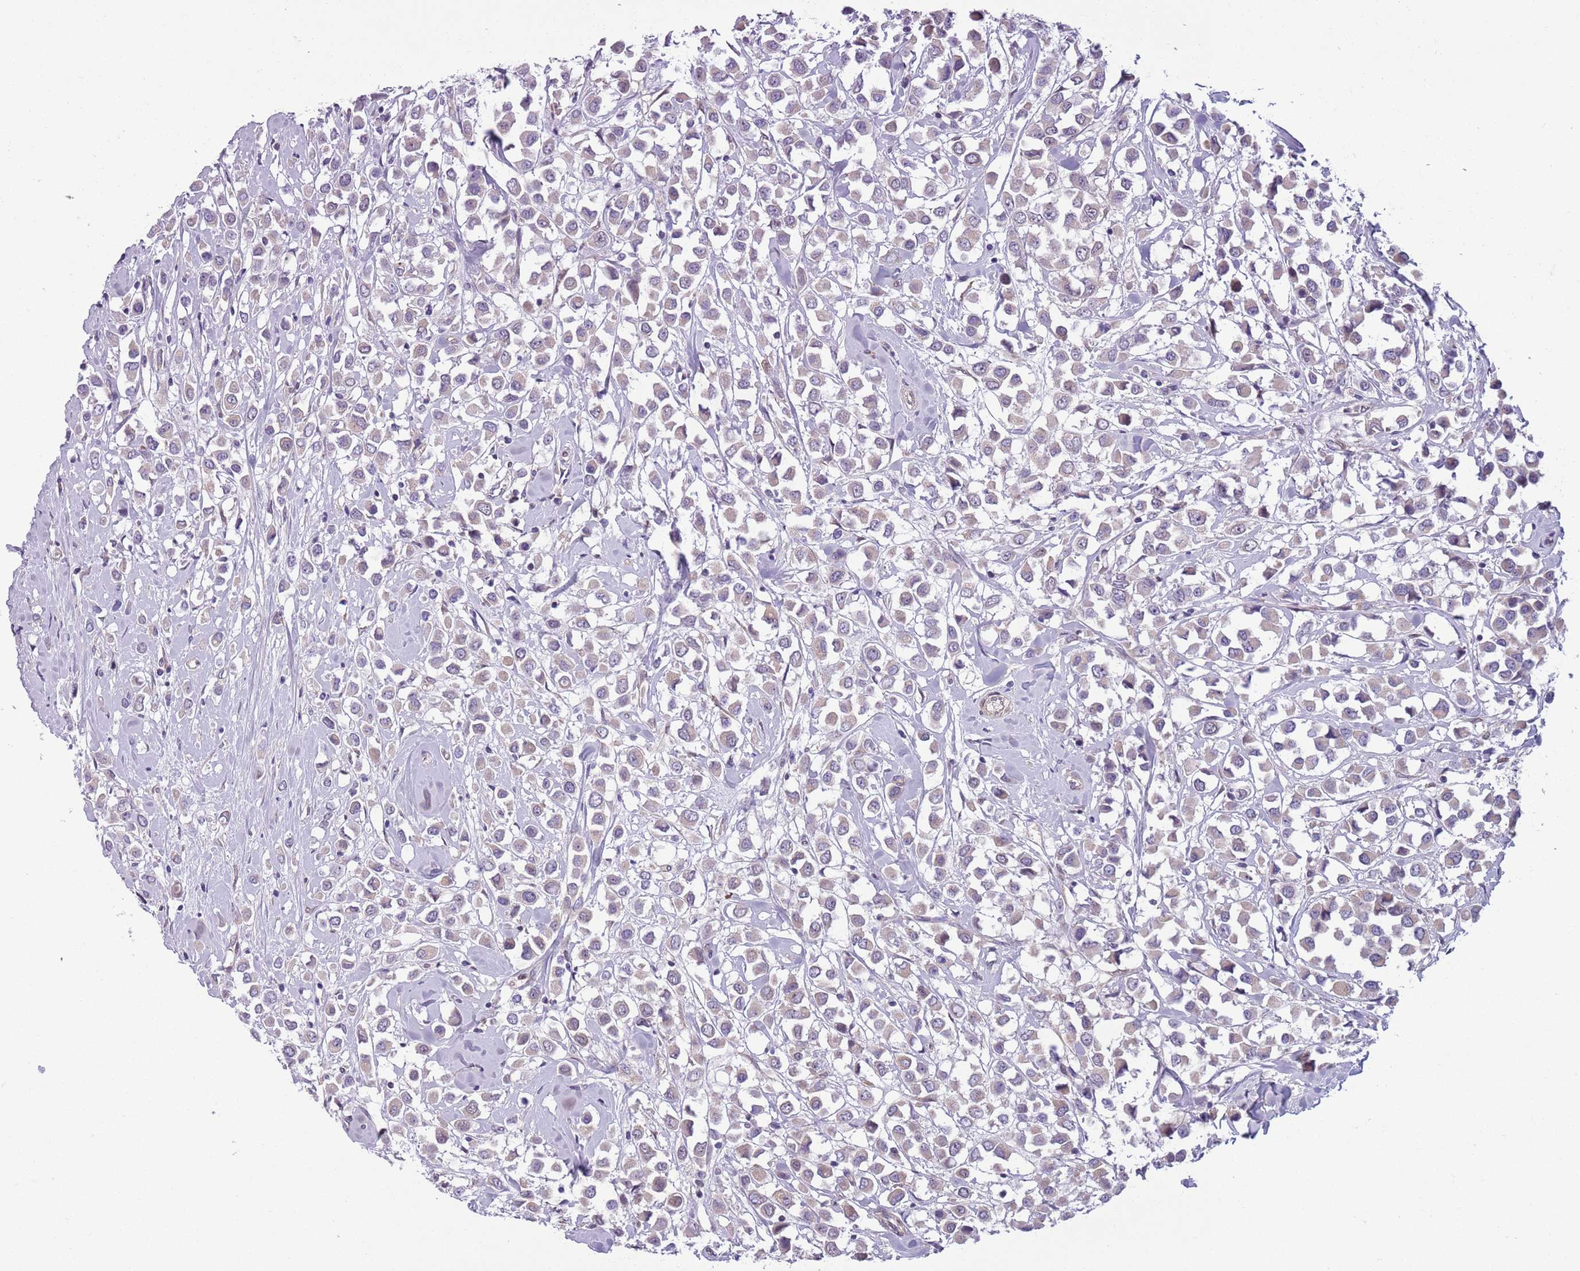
{"staining": {"intensity": "weak", "quantity": "<25%", "location": "cytoplasmic/membranous"}, "tissue": "breast cancer", "cell_type": "Tumor cells", "image_type": "cancer", "snomed": [{"axis": "morphology", "description": "Duct carcinoma"}, {"axis": "topography", "description": "Breast"}], "caption": "IHC photomicrograph of breast cancer (invasive ductal carcinoma) stained for a protein (brown), which exhibits no expression in tumor cells.", "gene": "ADCY7", "patient": {"sex": "female", "age": 87}}